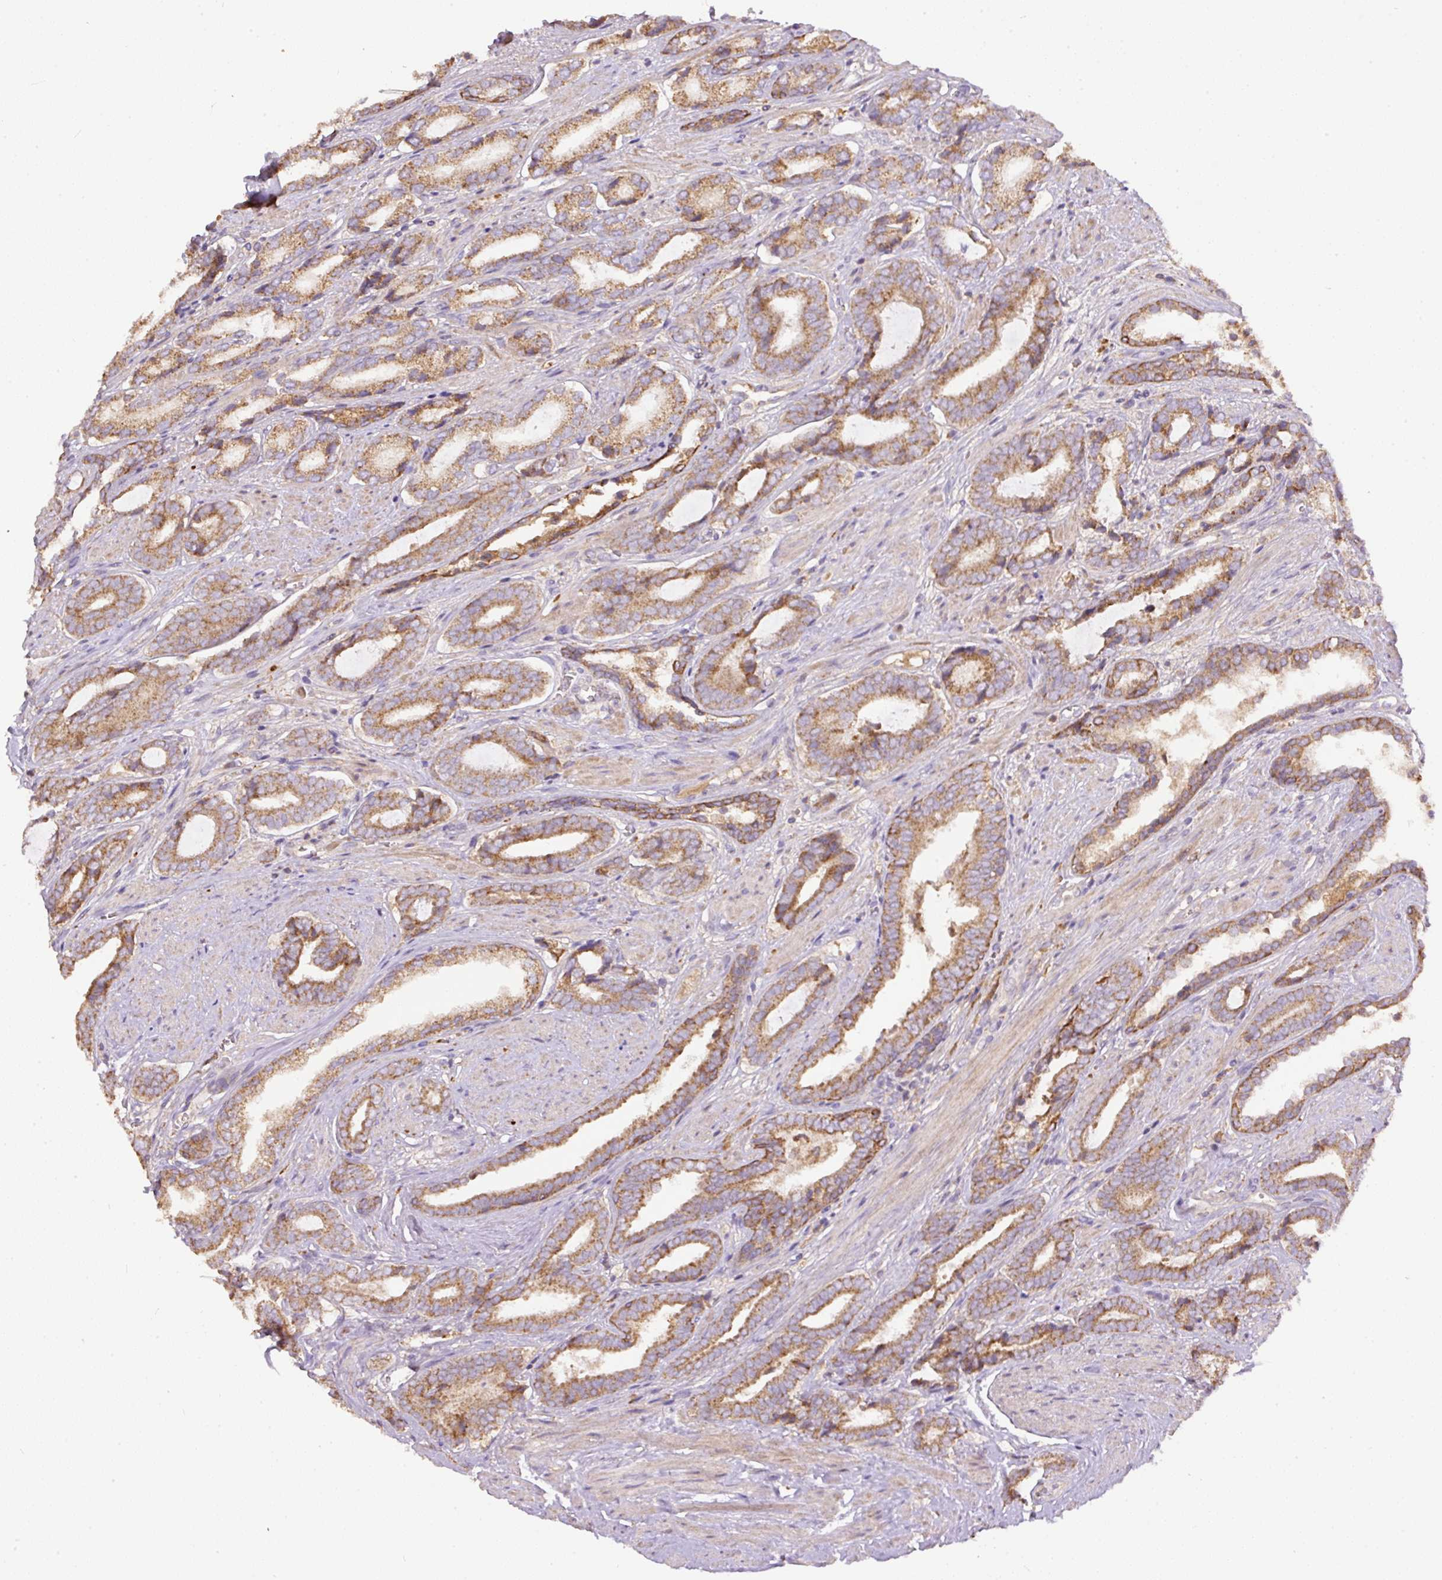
{"staining": {"intensity": "moderate", "quantity": ">75%", "location": "cytoplasmic/membranous"}, "tissue": "prostate cancer", "cell_type": "Tumor cells", "image_type": "cancer", "snomed": [{"axis": "morphology", "description": "Adenocarcinoma, NOS"}, {"axis": "topography", "description": "Prostate and seminal vesicle, NOS"}], "caption": "Prostate cancer (adenocarcinoma) tissue demonstrates moderate cytoplasmic/membranous staining in approximately >75% of tumor cells, visualized by immunohistochemistry.", "gene": "DAPK1", "patient": {"sex": "male", "age": 76}}